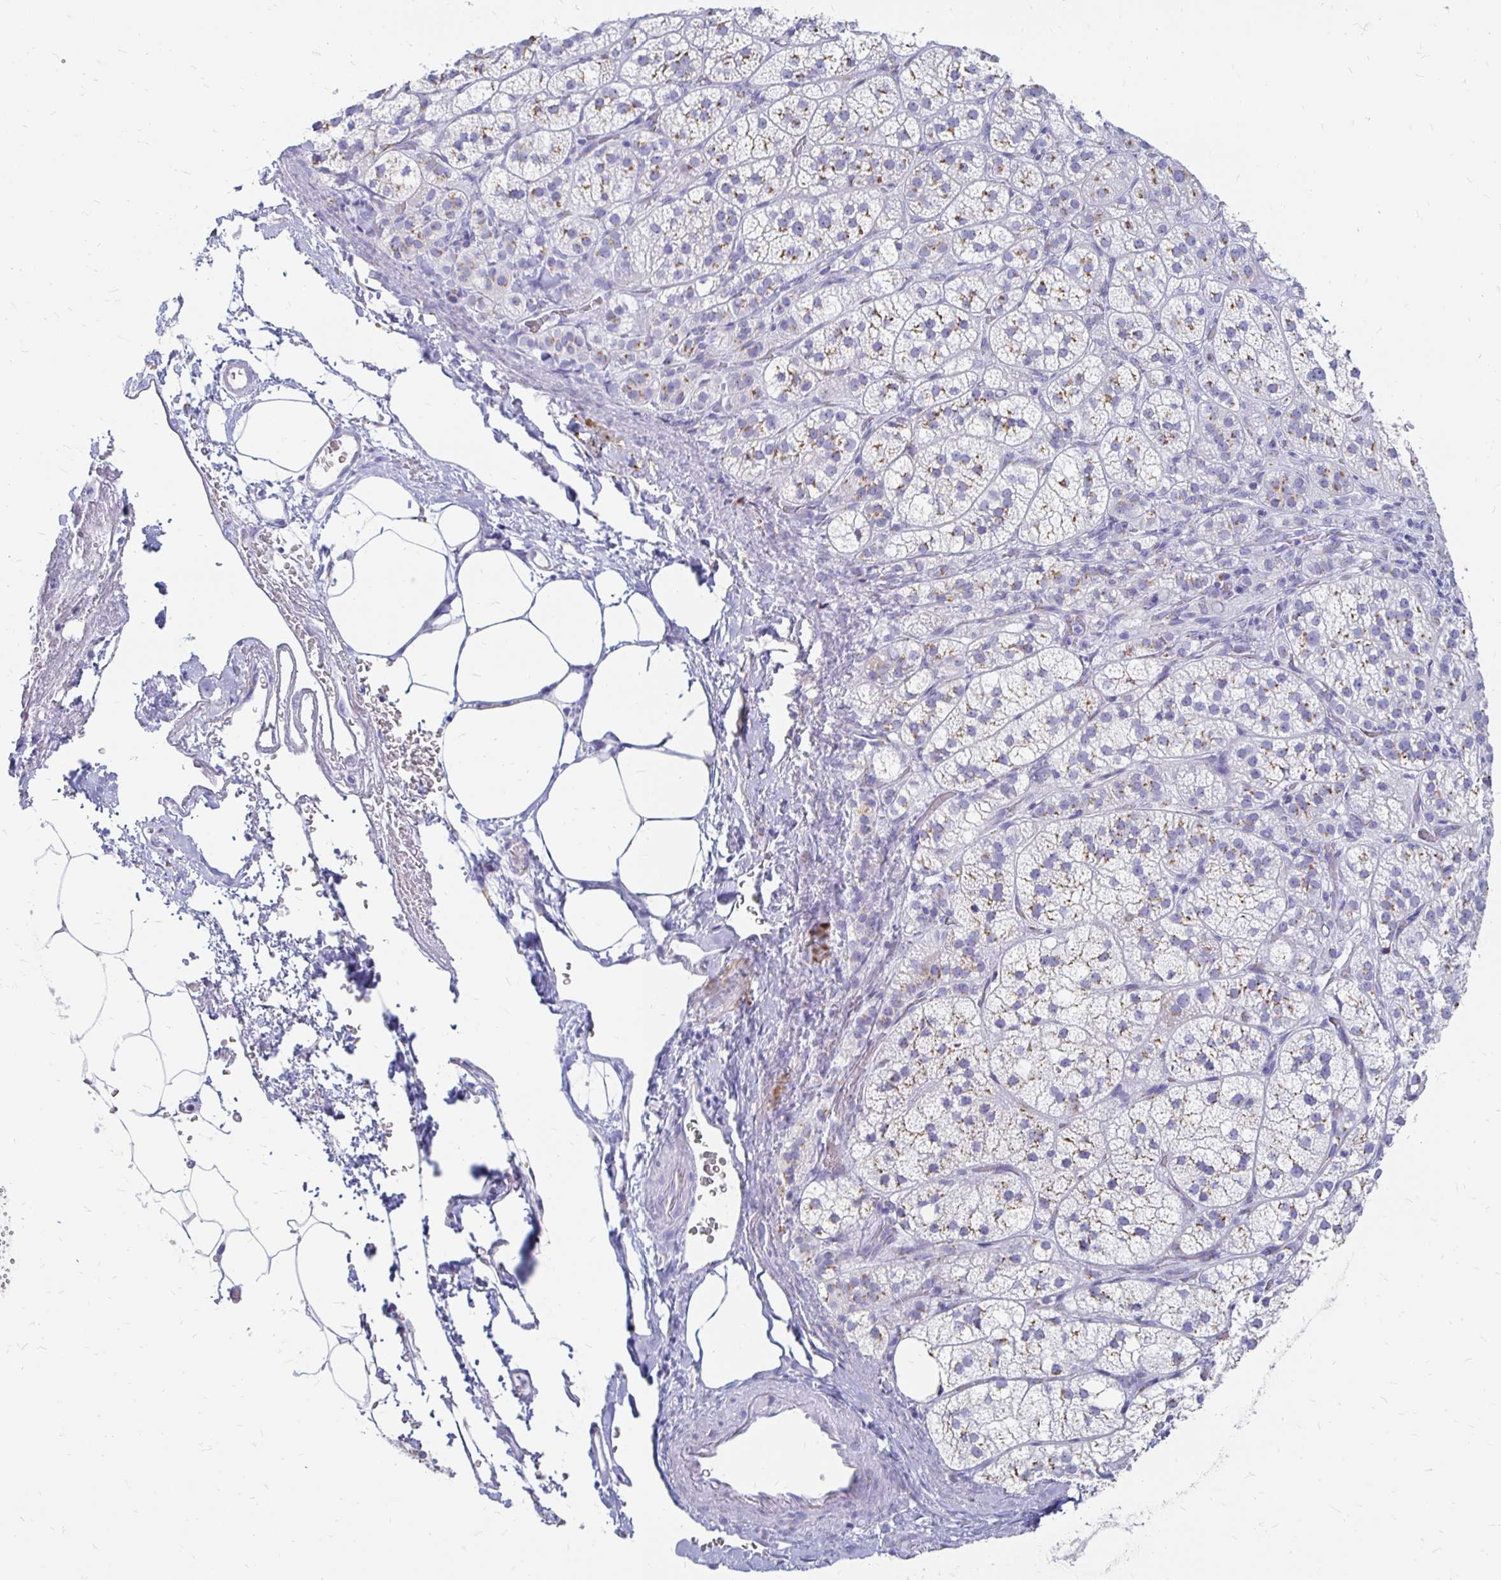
{"staining": {"intensity": "weak", "quantity": "25%-75%", "location": "cytoplasmic/membranous"}, "tissue": "adrenal gland", "cell_type": "Glandular cells", "image_type": "normal", "snomed": [{"axis": "morphology", "description": "Normal tissue, NOS"}, {"axis": "topography", "description": "Adrenal gland"}], "caption": "About 25%-75% of glandular cells in normal human adrenal gland show weak cytoplasmic/membranous protein staining as visualized by brown immunohistochemical staining.", "gene": "PAGE4", "patient": {"sex": "female", "age": 60}}